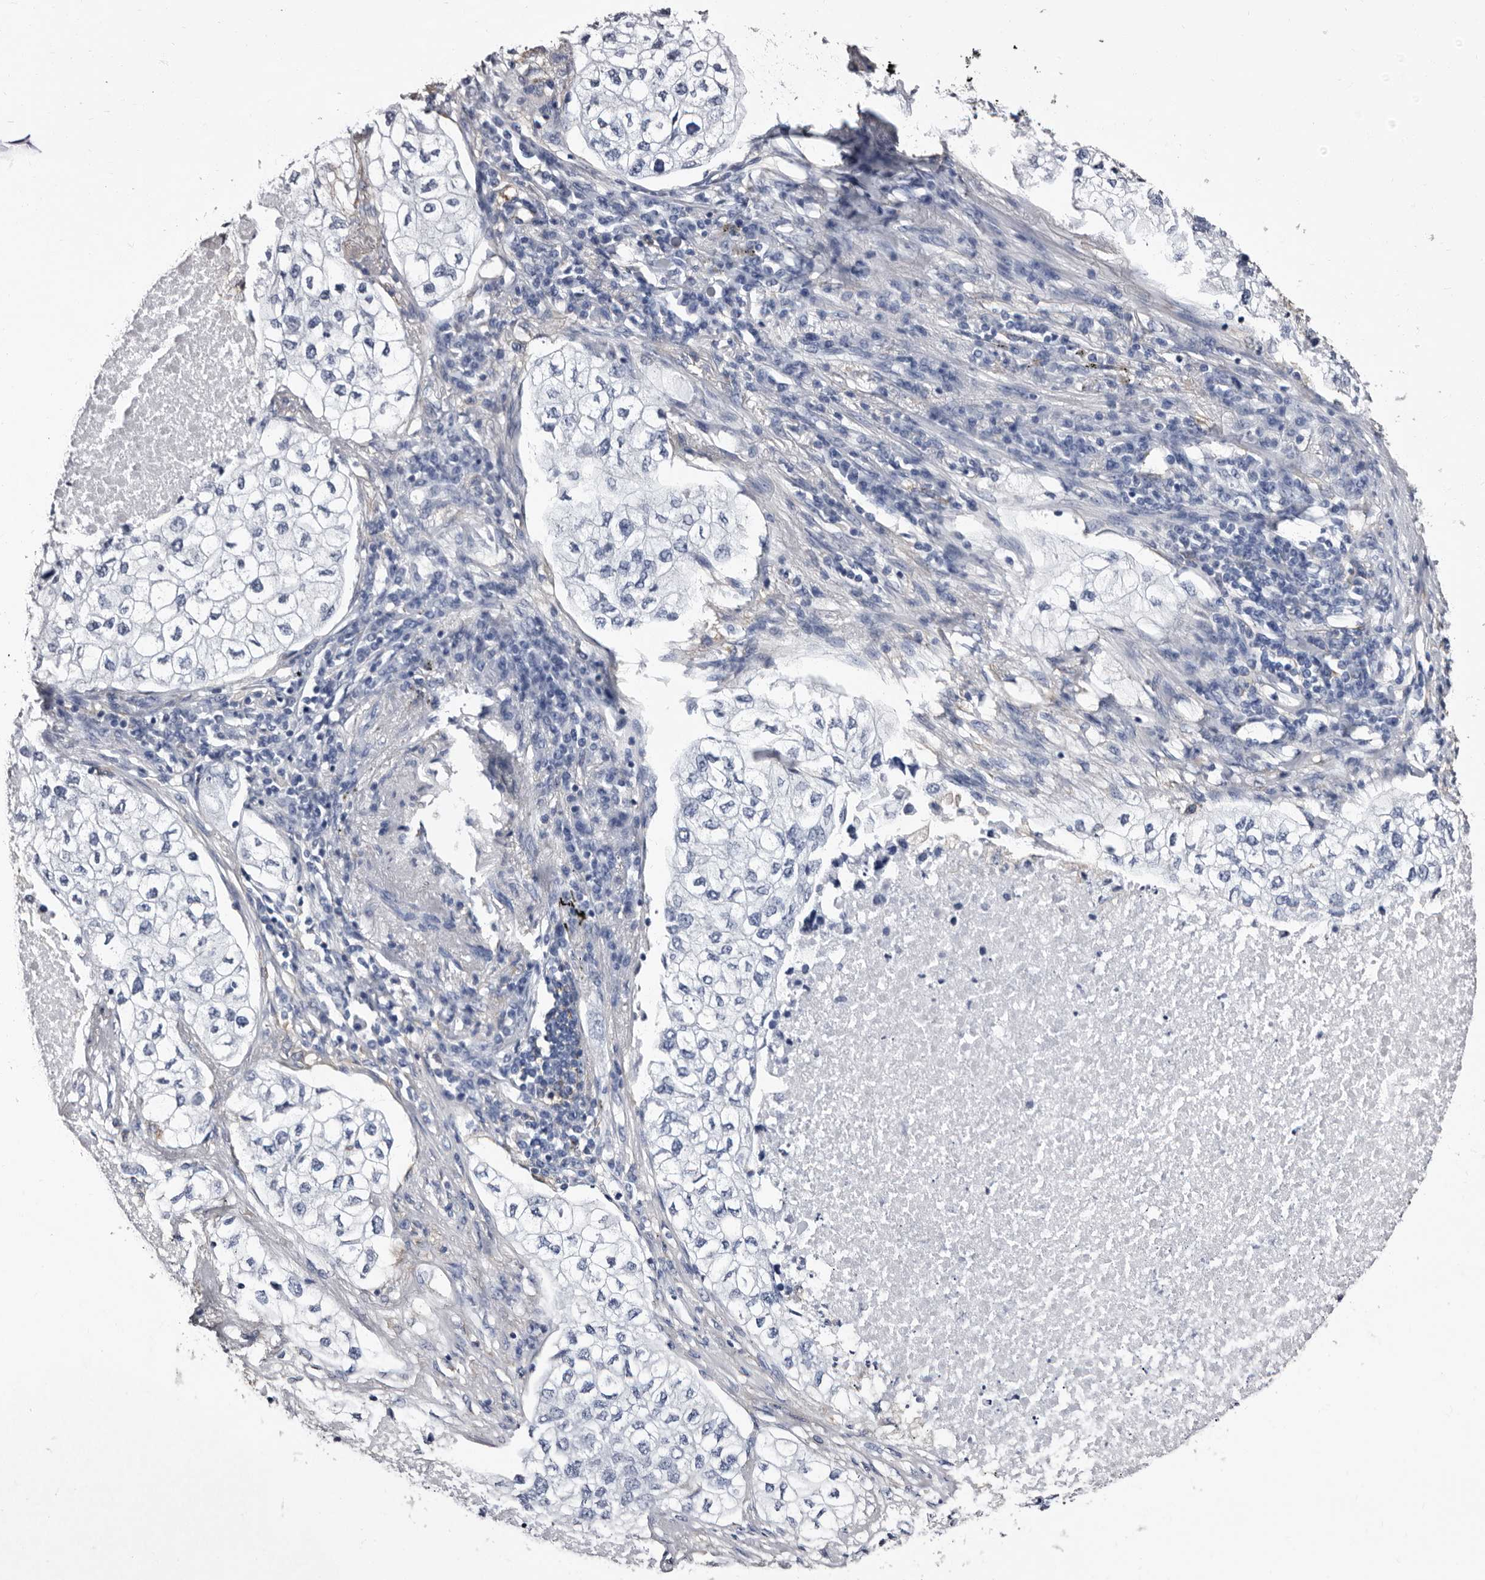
{"staining": {"intensity": "negative", "quantity": "none", "location": "none"}, "tissue": "lung cancer", "cell_type": "Tumor cells", "image_type": "cancer", "snomed": [{"axis": "morphology", "description": "Adenocarcinoma, NOS"}, {"axis": "topography", "description": "Lung"}], "caption": "Immunohistochemistry (IHC) of lung cancer exhibits no staining in tumor cells.", "gene": "EPB41L3", "patient": {"sex": "male", "age": 63}}